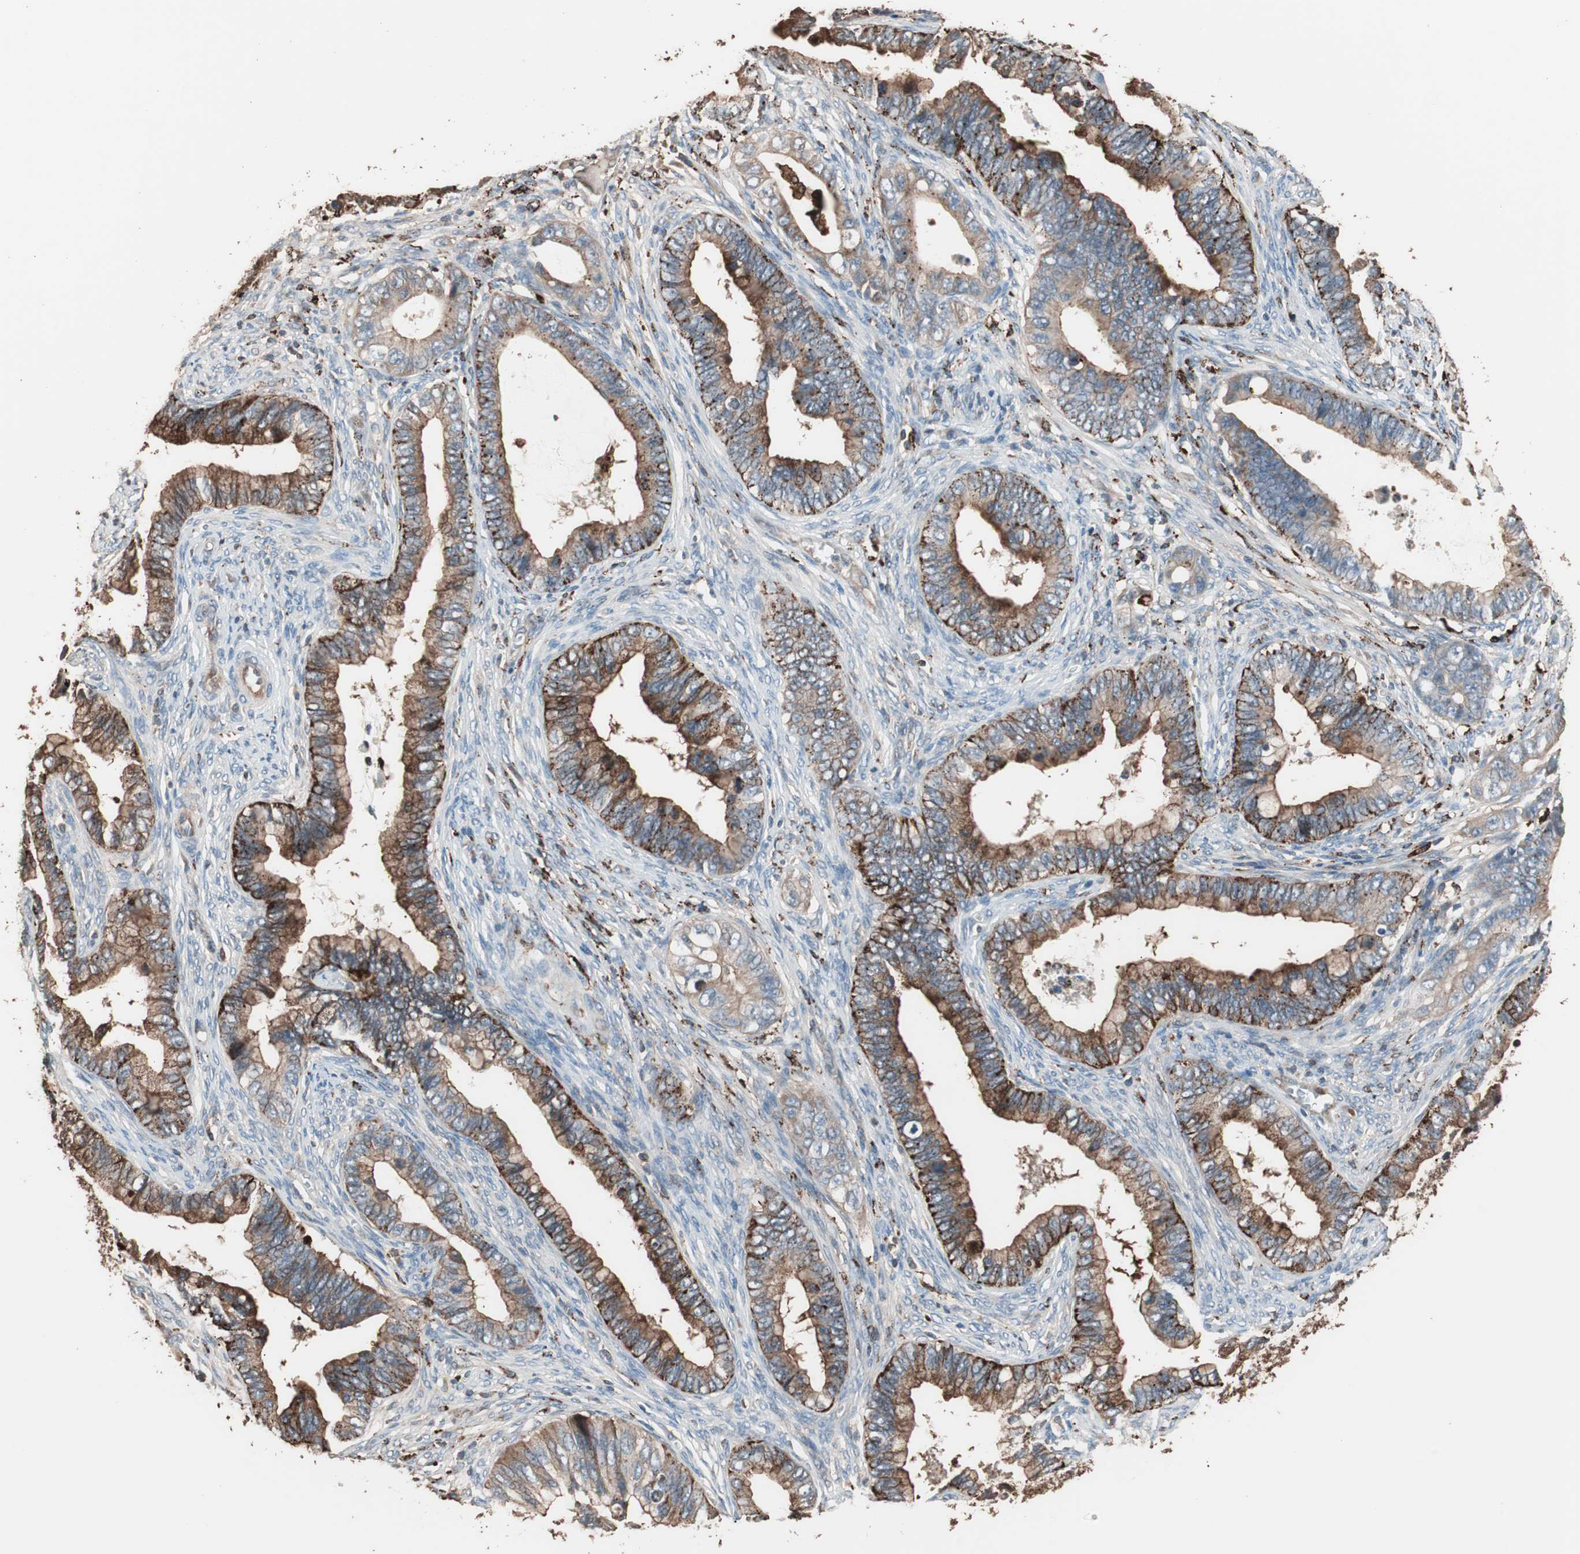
{"staining": {"intensity": "strong", "quantity": ">75%", "location": "cytoplasmic/membranous"}, "tissue": "cervical cancer", "cell_type": "Tumor cells", "image_type": "cancer", "snomed": [{"axis": "morphology", "description": "Adenocarcinoma, NOS"}, {"axis": "topography", "description": "Cervix"}], "caption": "IHC micrograph of human cervical adenocarcinoma stained for a protein (brown), which reveals high levels of strong cytoplasmic/membranous staining in about >75% of tumor cells.", "gene": "CCT3", "patient": {"sex": "female", "age": 44}}